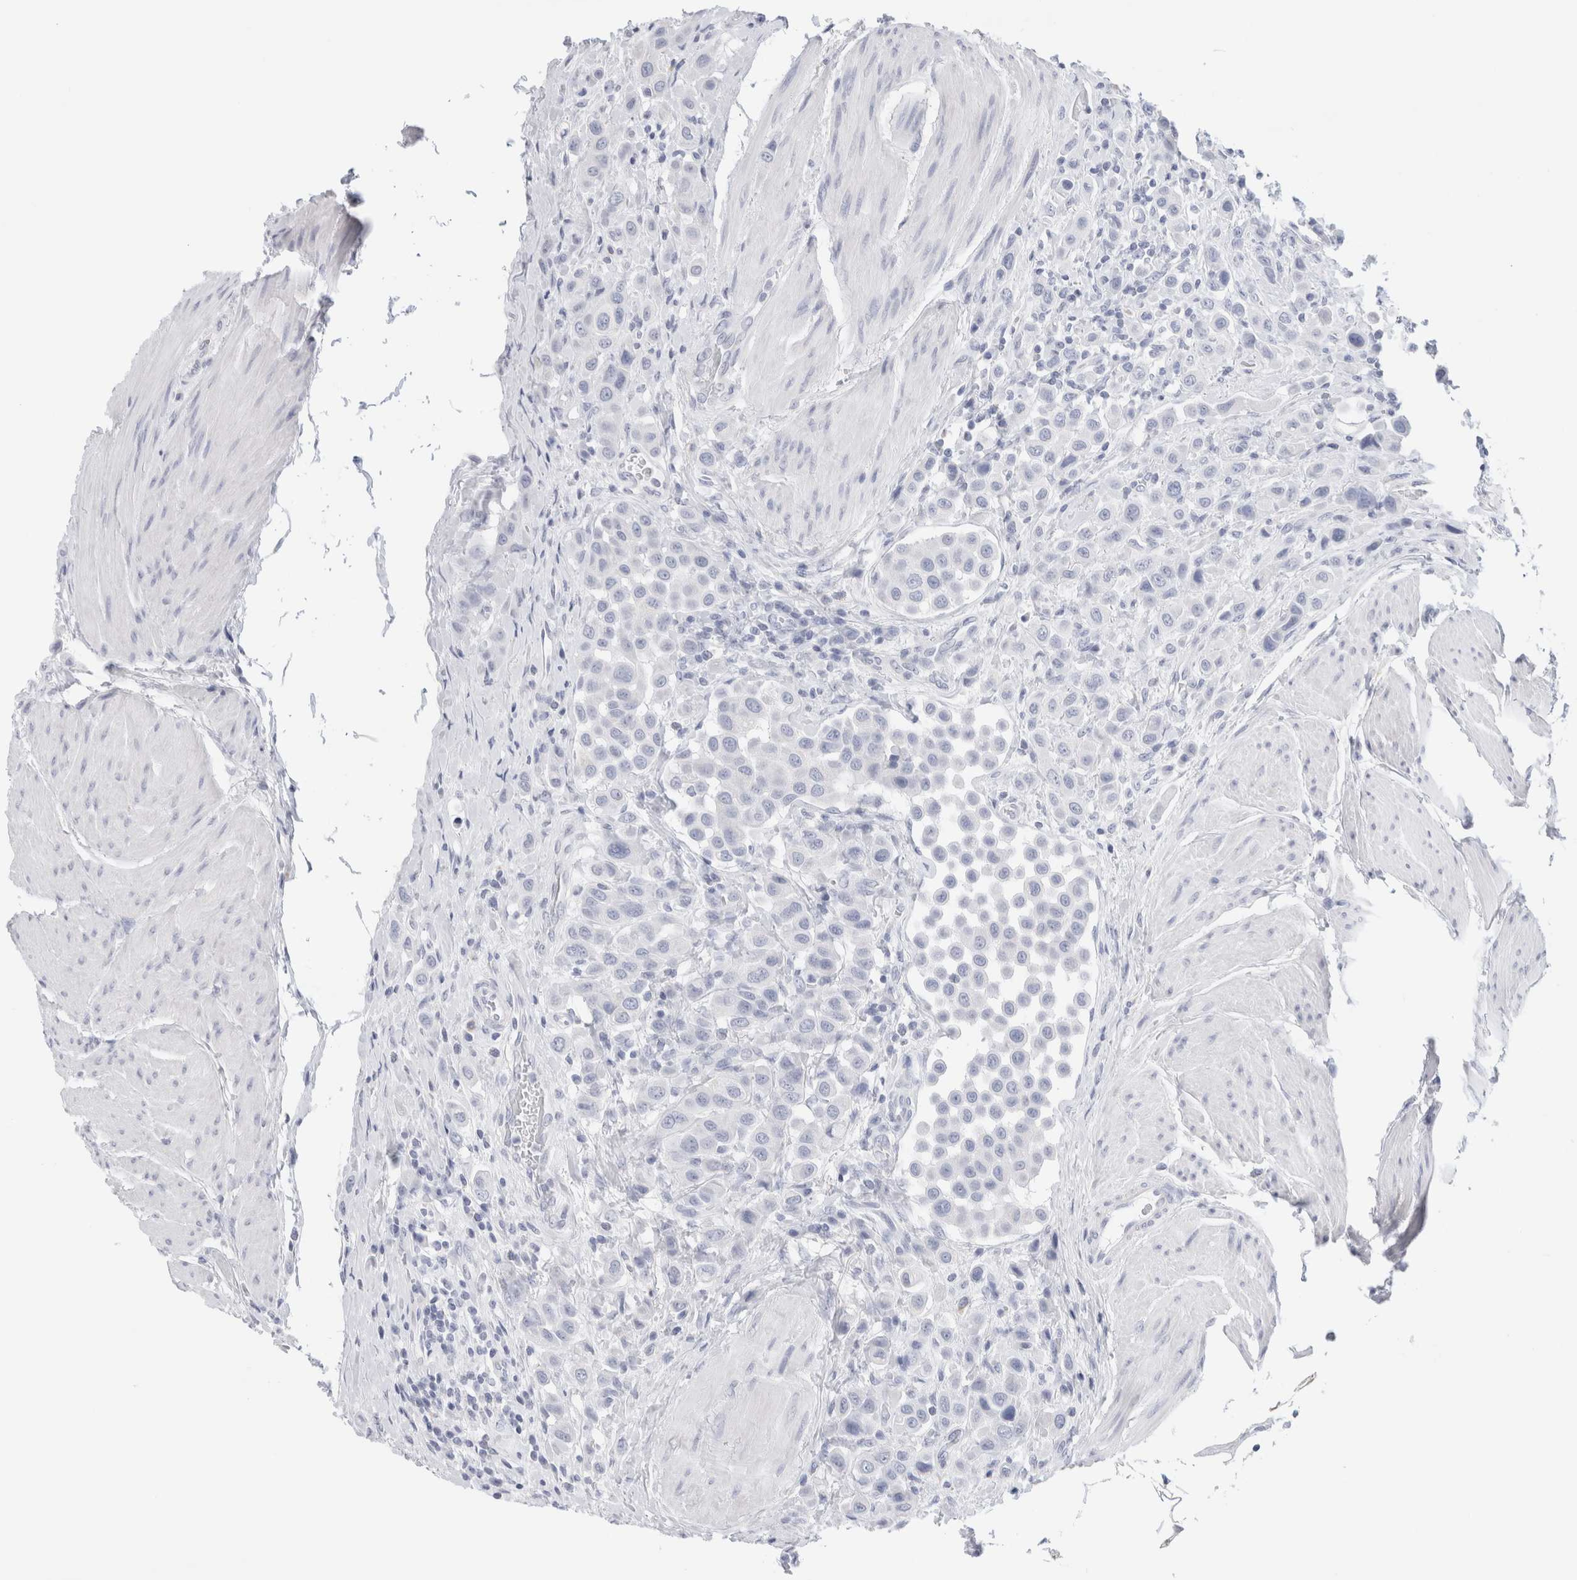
{"staining": {"intensity": "negative", "quantity": "none", "location": "none"}, "tissue": "urothelial cancer", "cell_type": "Tumor cells", "image_type": "cancer", "snomed": [{"axis": "morphology", "description": "Urothelial carcinoma, High grade"}, {"axis": "topography", "description": "Urinary bladder"}], "caption": "High magnification brightfield microscopy of urothelial cancer stained with DAB (3,3'-diaminobenzidine) (brown) and counterstained with hematoxylin (blue): tumor cells show no significant positivity. Brightfield microscopy of immunohistochemistry stained with DAB (brown) and hematoxylin (blue), captured at high magnification.", "gene": "ECHDC2", "patient": {"sex": "male", "age": 50}}